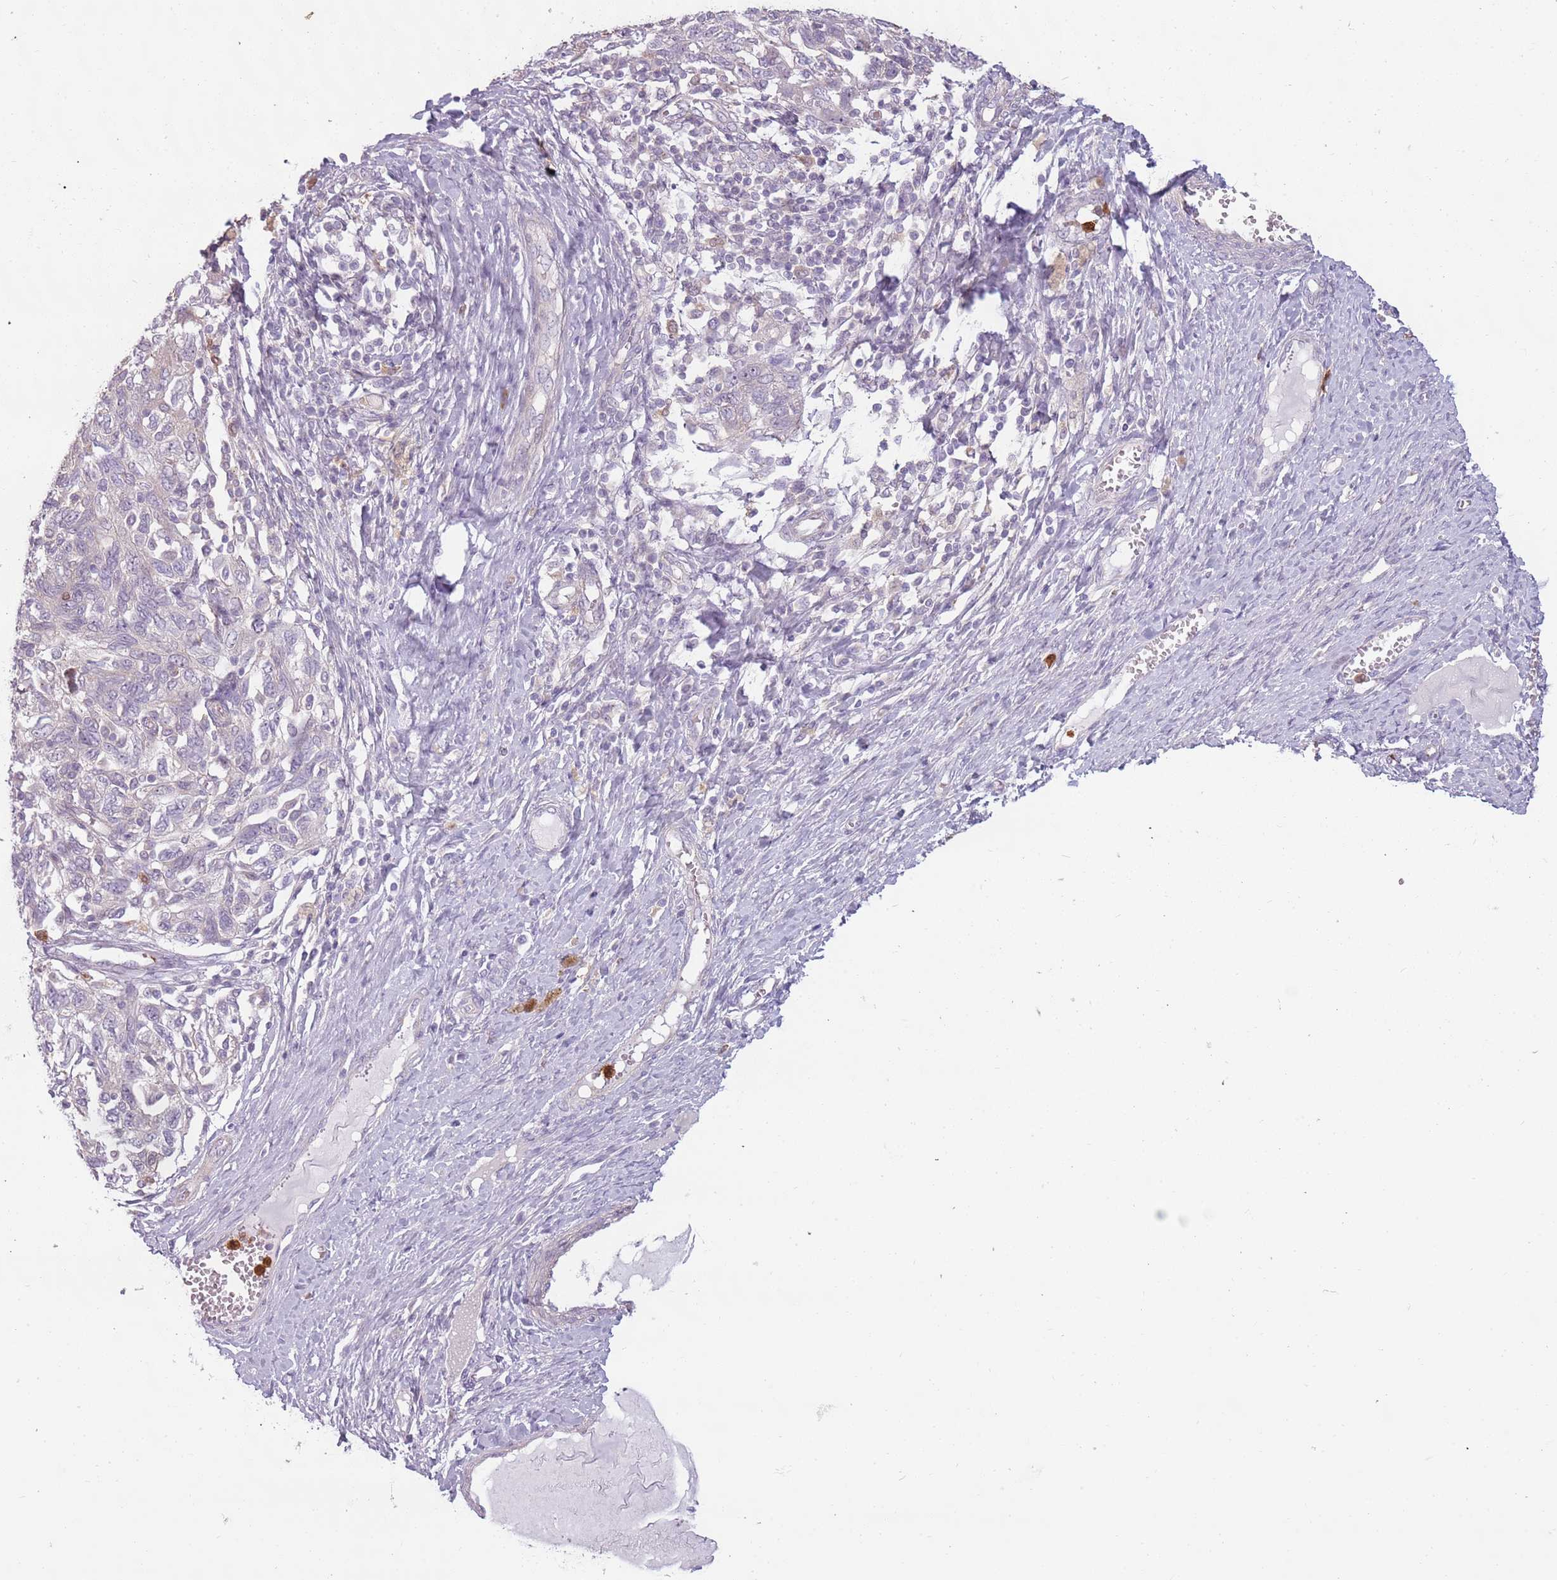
{"staining": {"intensity": "negative", "quantity": "none", "location": "none"}, "tissue": "ovarian cancer", "cell_type": "Tumor cells", "image_type": "cancer", "snomed": [{"axis": "morphology", "description": "Carcinoma, NOS"}, {"axis": "morphology", "description": "Cystadenocarcinoma, serous, NOS"}, {"axis": "topography", "description": "Ovary"}], "caption": "IHC micrograph of serous cystadenocarcinoma (ovarian) stained for a protein (brown), which displays no positivity in tumor cells. (DAB immunohistochemistry, high magnification).", "gene": "SPAG4", "patient": {"sex": "female", "age": 69}}